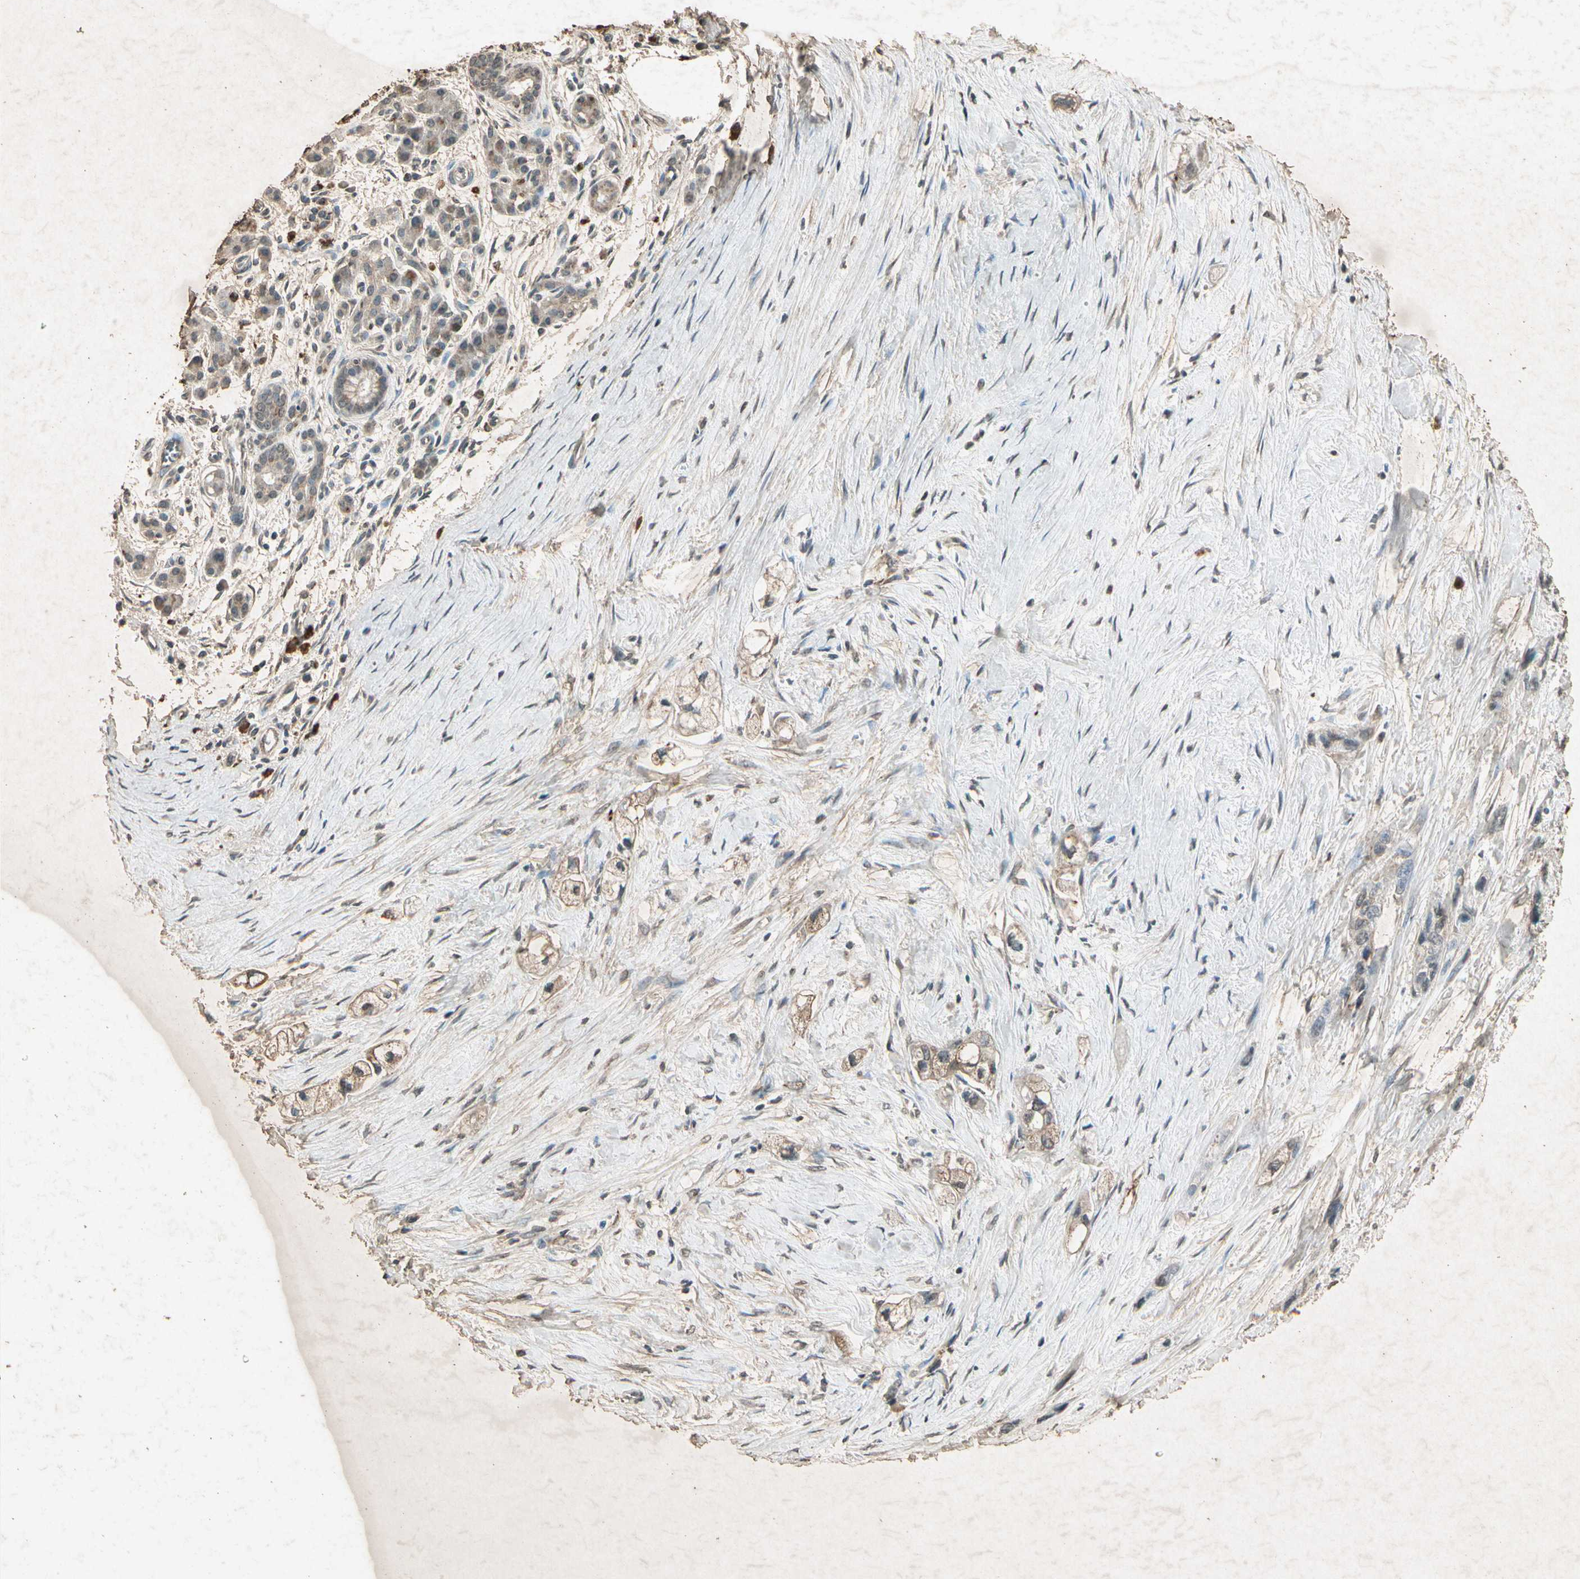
{"staining": {"intensity": "weak", "quantity": "25%-75%", "location": "cytoplasmic/membranous"}, "tissue": "pancreatic cancer", "cell_type": "Tumor cells", "image_type": "cancer", "snomed": [{"axis": "morphology", "description": "Adenocarcinoma, NOS"}, {"axis": "topography", "description": "Pancreas"}], "caption": "A low amount of weak cytoplasmic/membranous positivity is appreciated in about 25%-75% of tumor cells in adenocarcinoma (pancreatic) tissue.", "gene": "GC", "patient": {"sex": "male", "age": 74}}